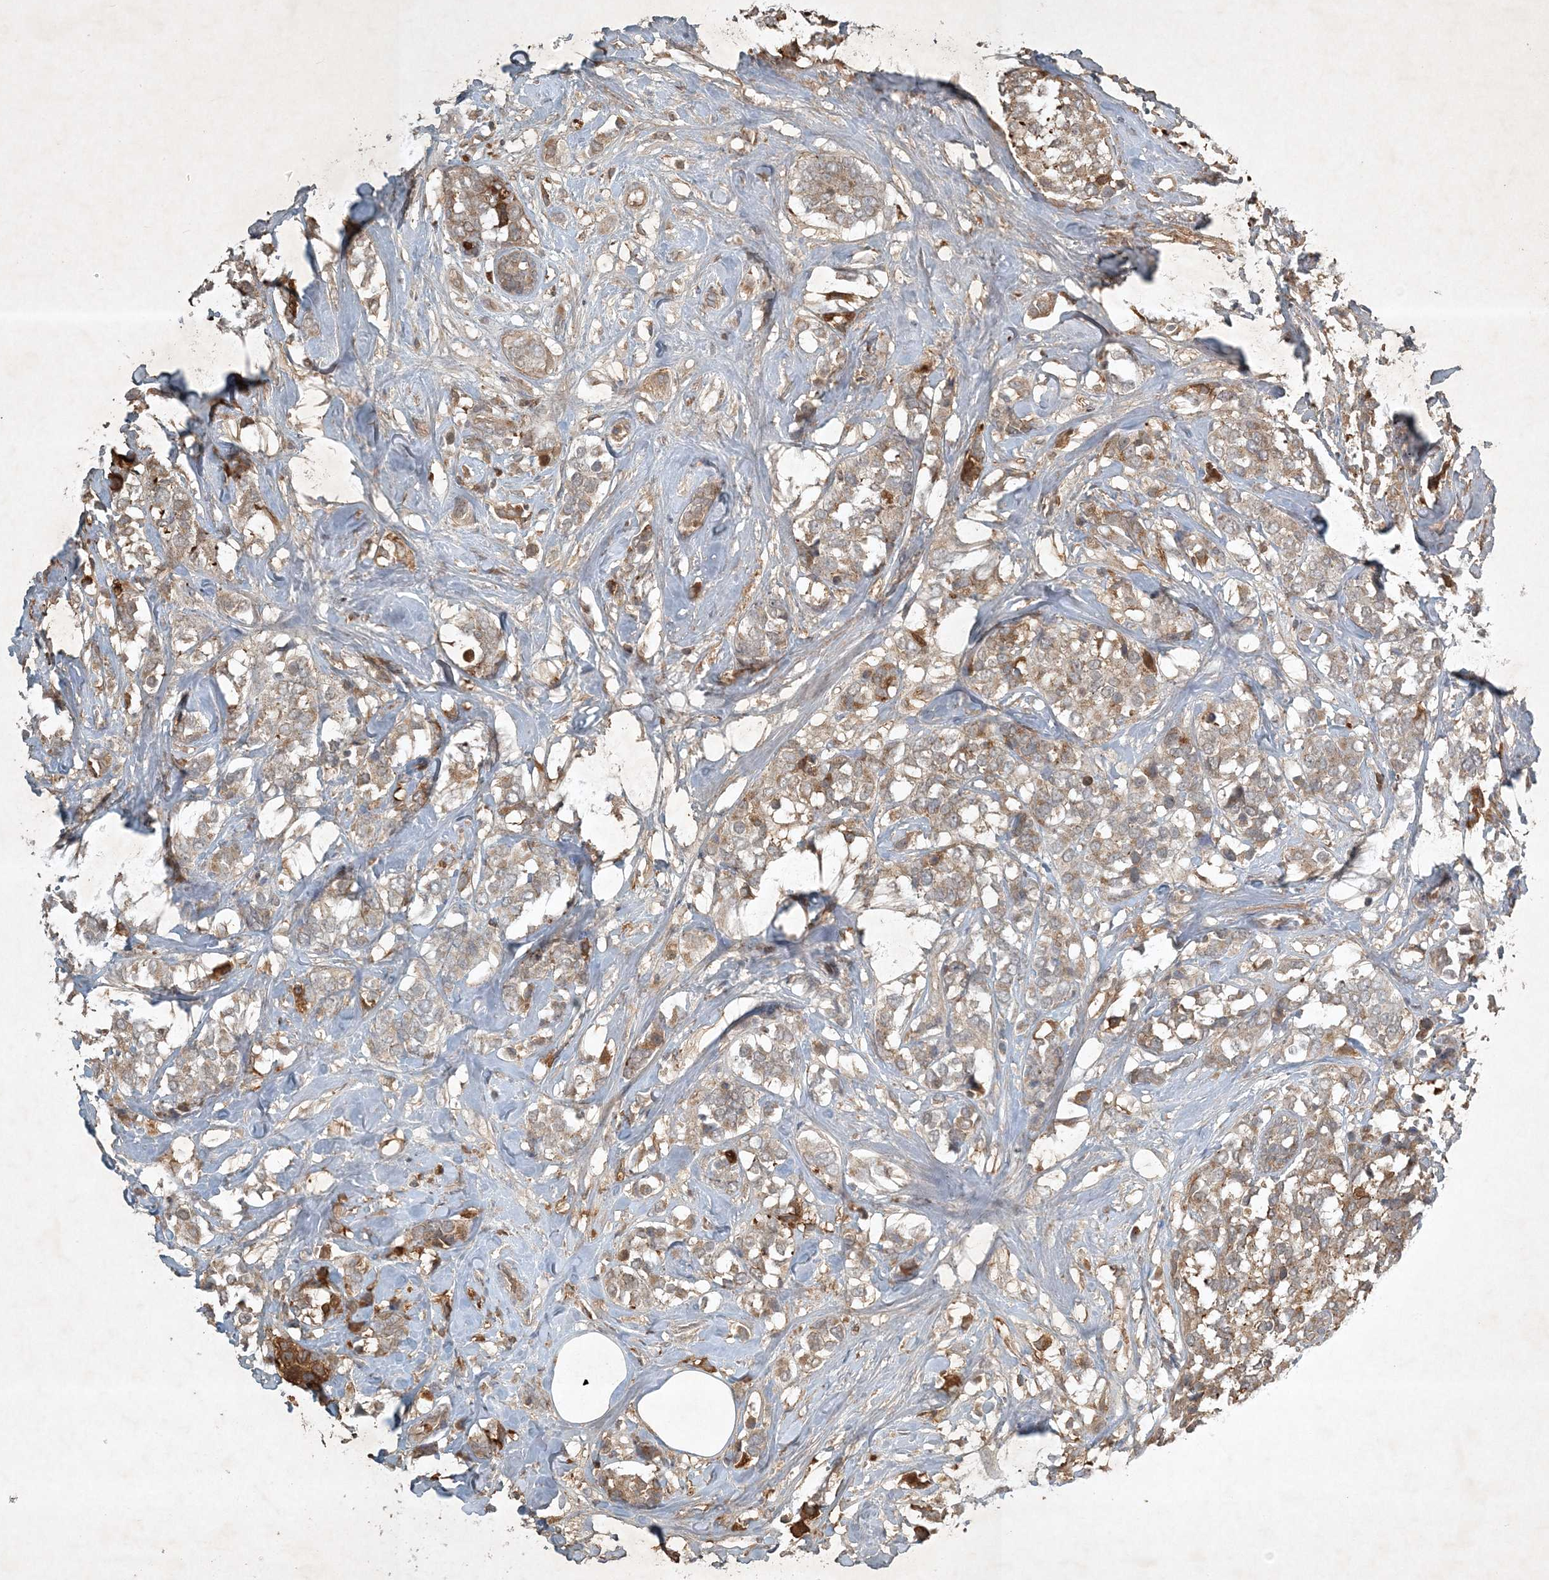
{"staining": {"intensity": "moderate", "quantity": "<25%", "location": "cytoplasmic/membranous"}, "tissue": "breast cancer", "cell_type": "Tumor cells", "image_type": "cancer", "snomed": [{"axis": "morphology", "description": "Lobular carcinoma"}, {"axis": "topography", "description": "Breast"}], "caption": "Tumor cells show low levels of moderate cytoplasmic/membranous staining in about <25% of cells in human lobular carcinoma (breast). Using DAB (brown) and hematoxylin (blue) stains, captured at high magnification using brightfield microscopy.", "gene": "TNFAIP6", "patient": {"sex": "female", "age": 59}}